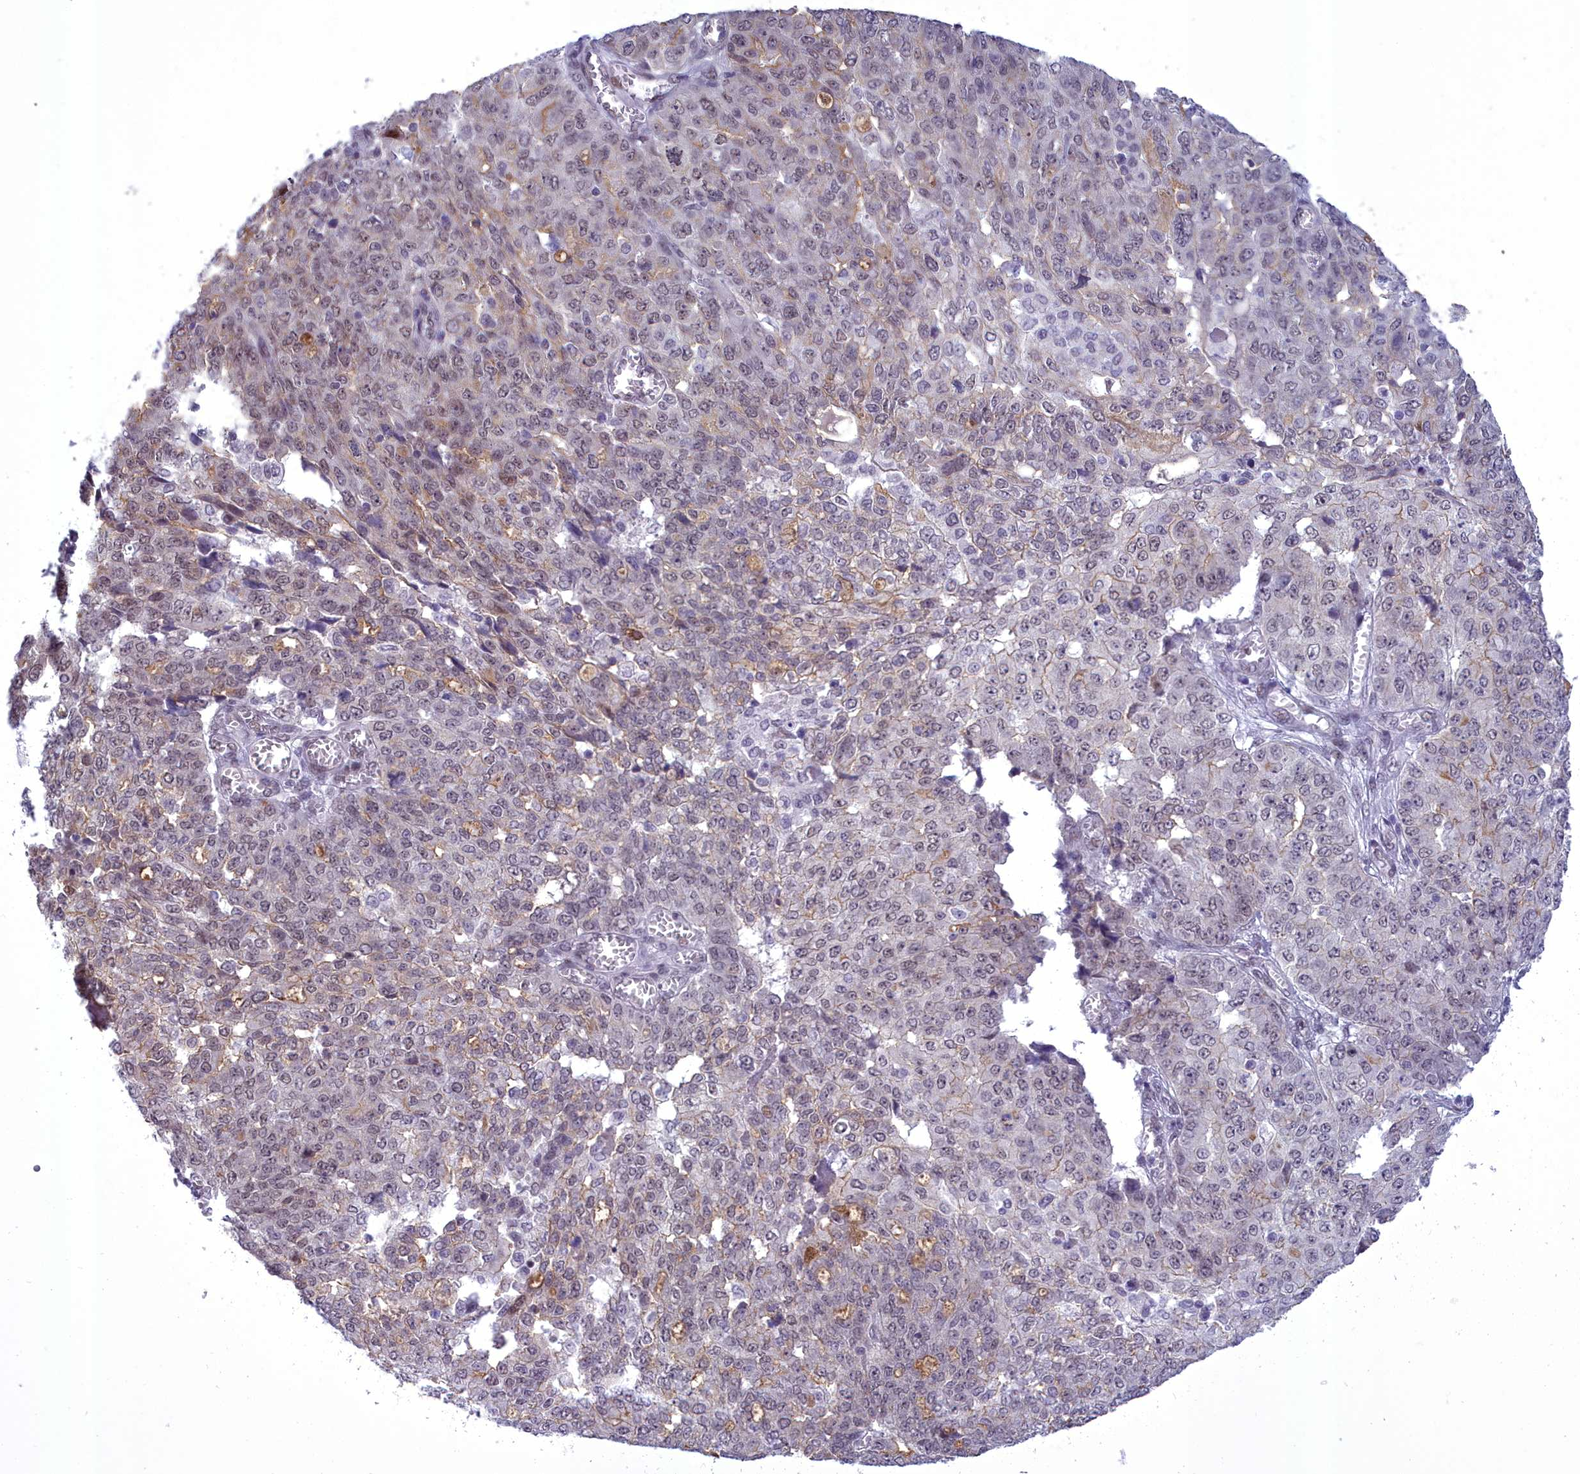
{"staining": {"intensity": "moderate", "quantity": "<25%", "location": "cytoplasmic/membranous,nuclear"}, "tissue": "ovarian cancer", "cell_type": "Tumor cells", "image_type": "cancer", "snomed": [{"axis": "morphology", "description": "Cystadenocarcinoma, serous, NOS"}, {"axis": "topography", "description": "Soft tissue"}, {"axis": "topography", "description": "Ovary"}], "caption": "This image demonstrates immunohistochemistry (IHC) staining of ovarian cancer, with low moderate cytoplasmic/membranous and nuclear expression in about <25% of tumor cells.", "gene": "CEACAM19", "patient": {"sex": "female", "age": 57}}